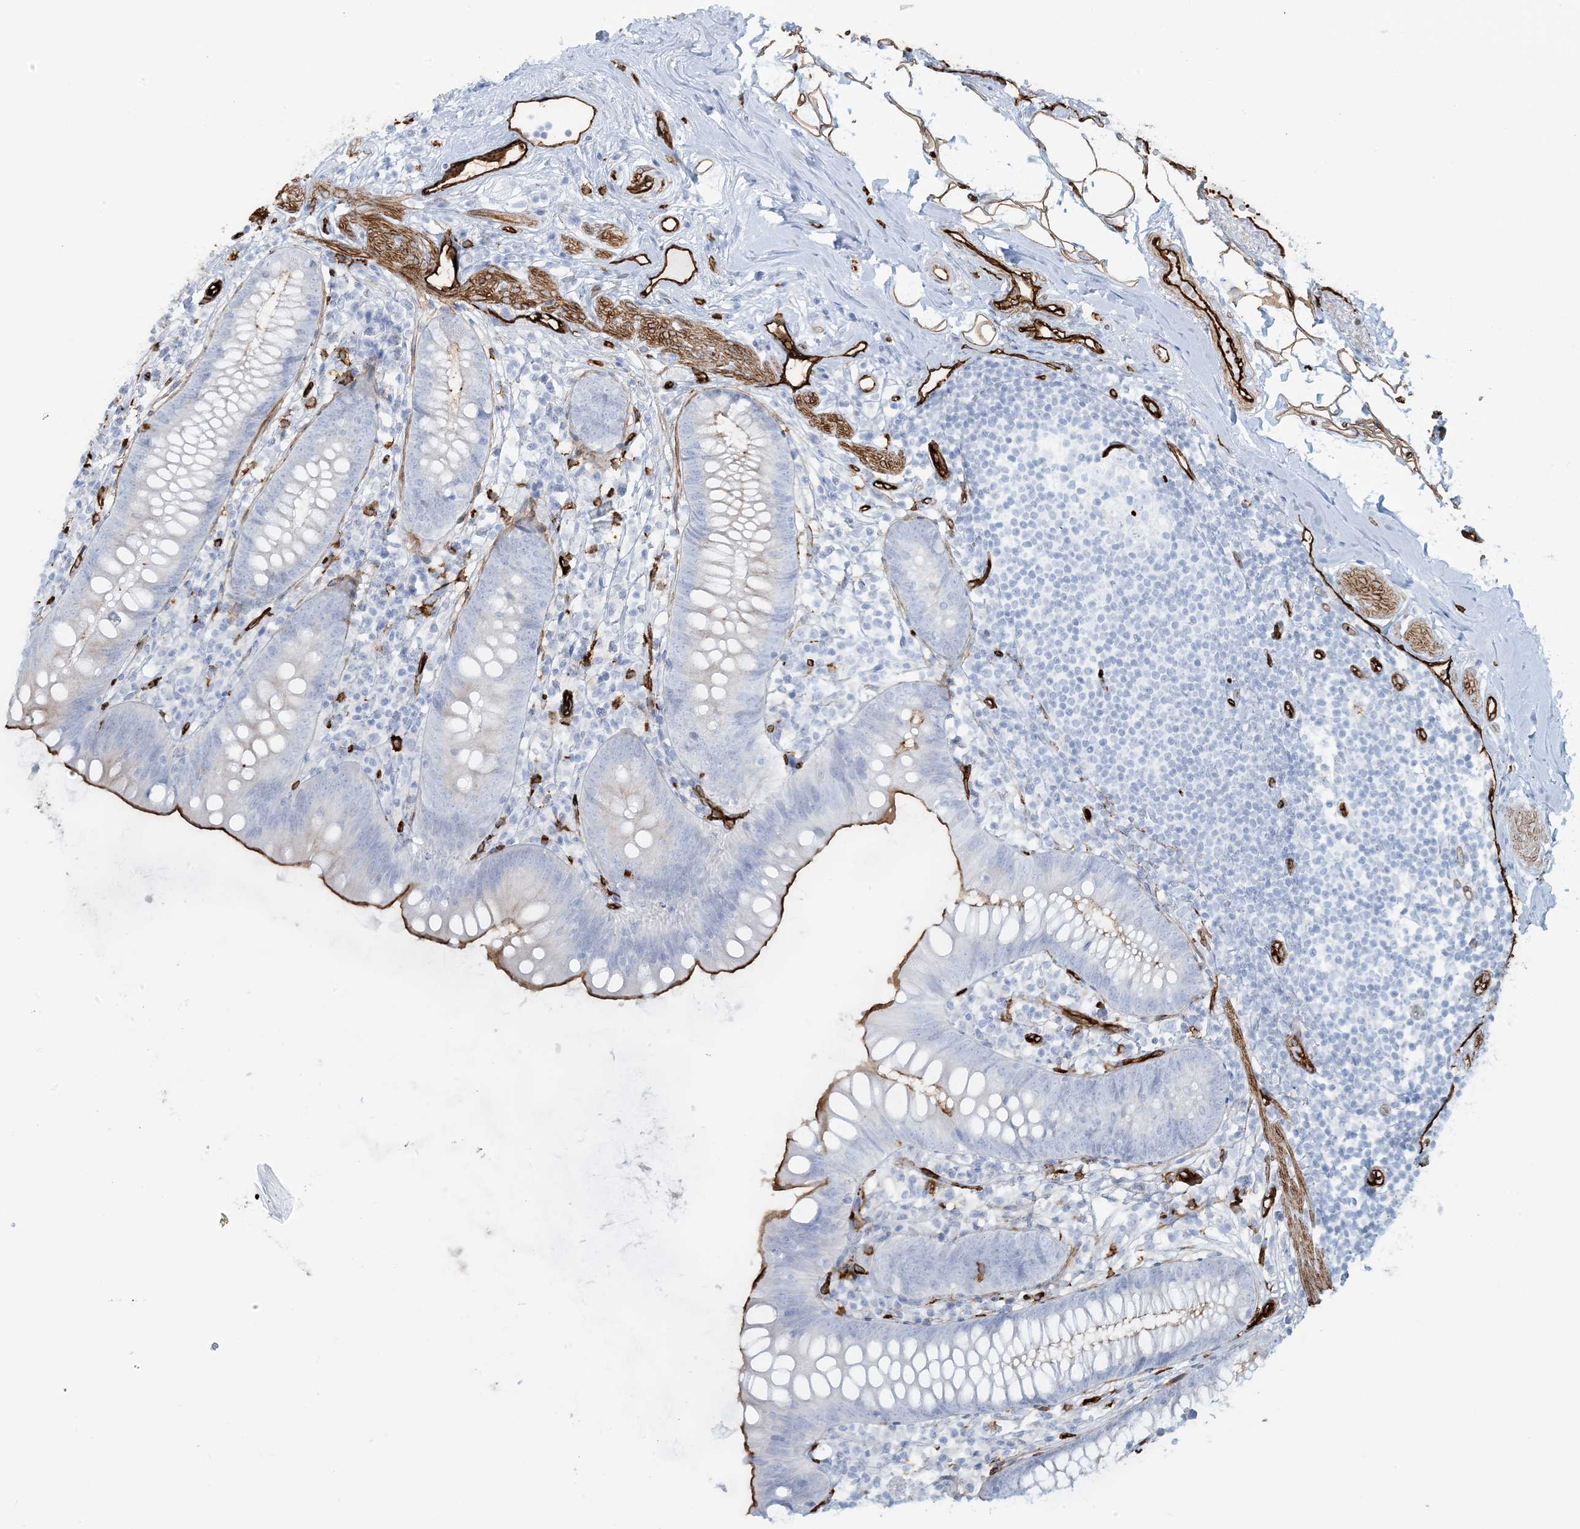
{"staining": {"intensity": "strong", "quantity": "<25%", "location": "cytoplasmic/membranous"}, "tissue": "appendix", "cell_type": "Glandular cells", "image_type": "normal", "snomed": [{"axis": "morphology", "description": "Normal tissue, NOS"}, {"axis": "topography", "description": "Appendix"}], "caption": "IHC histopathology image of normal human appendix stained for a protein (brown), which reveals medium levels of strong cytoplasmic/membranous expression in approximately <25% of glandular cells.", "gene": "EPS8L3", "patient": {"sex": "female", "age": 62}}